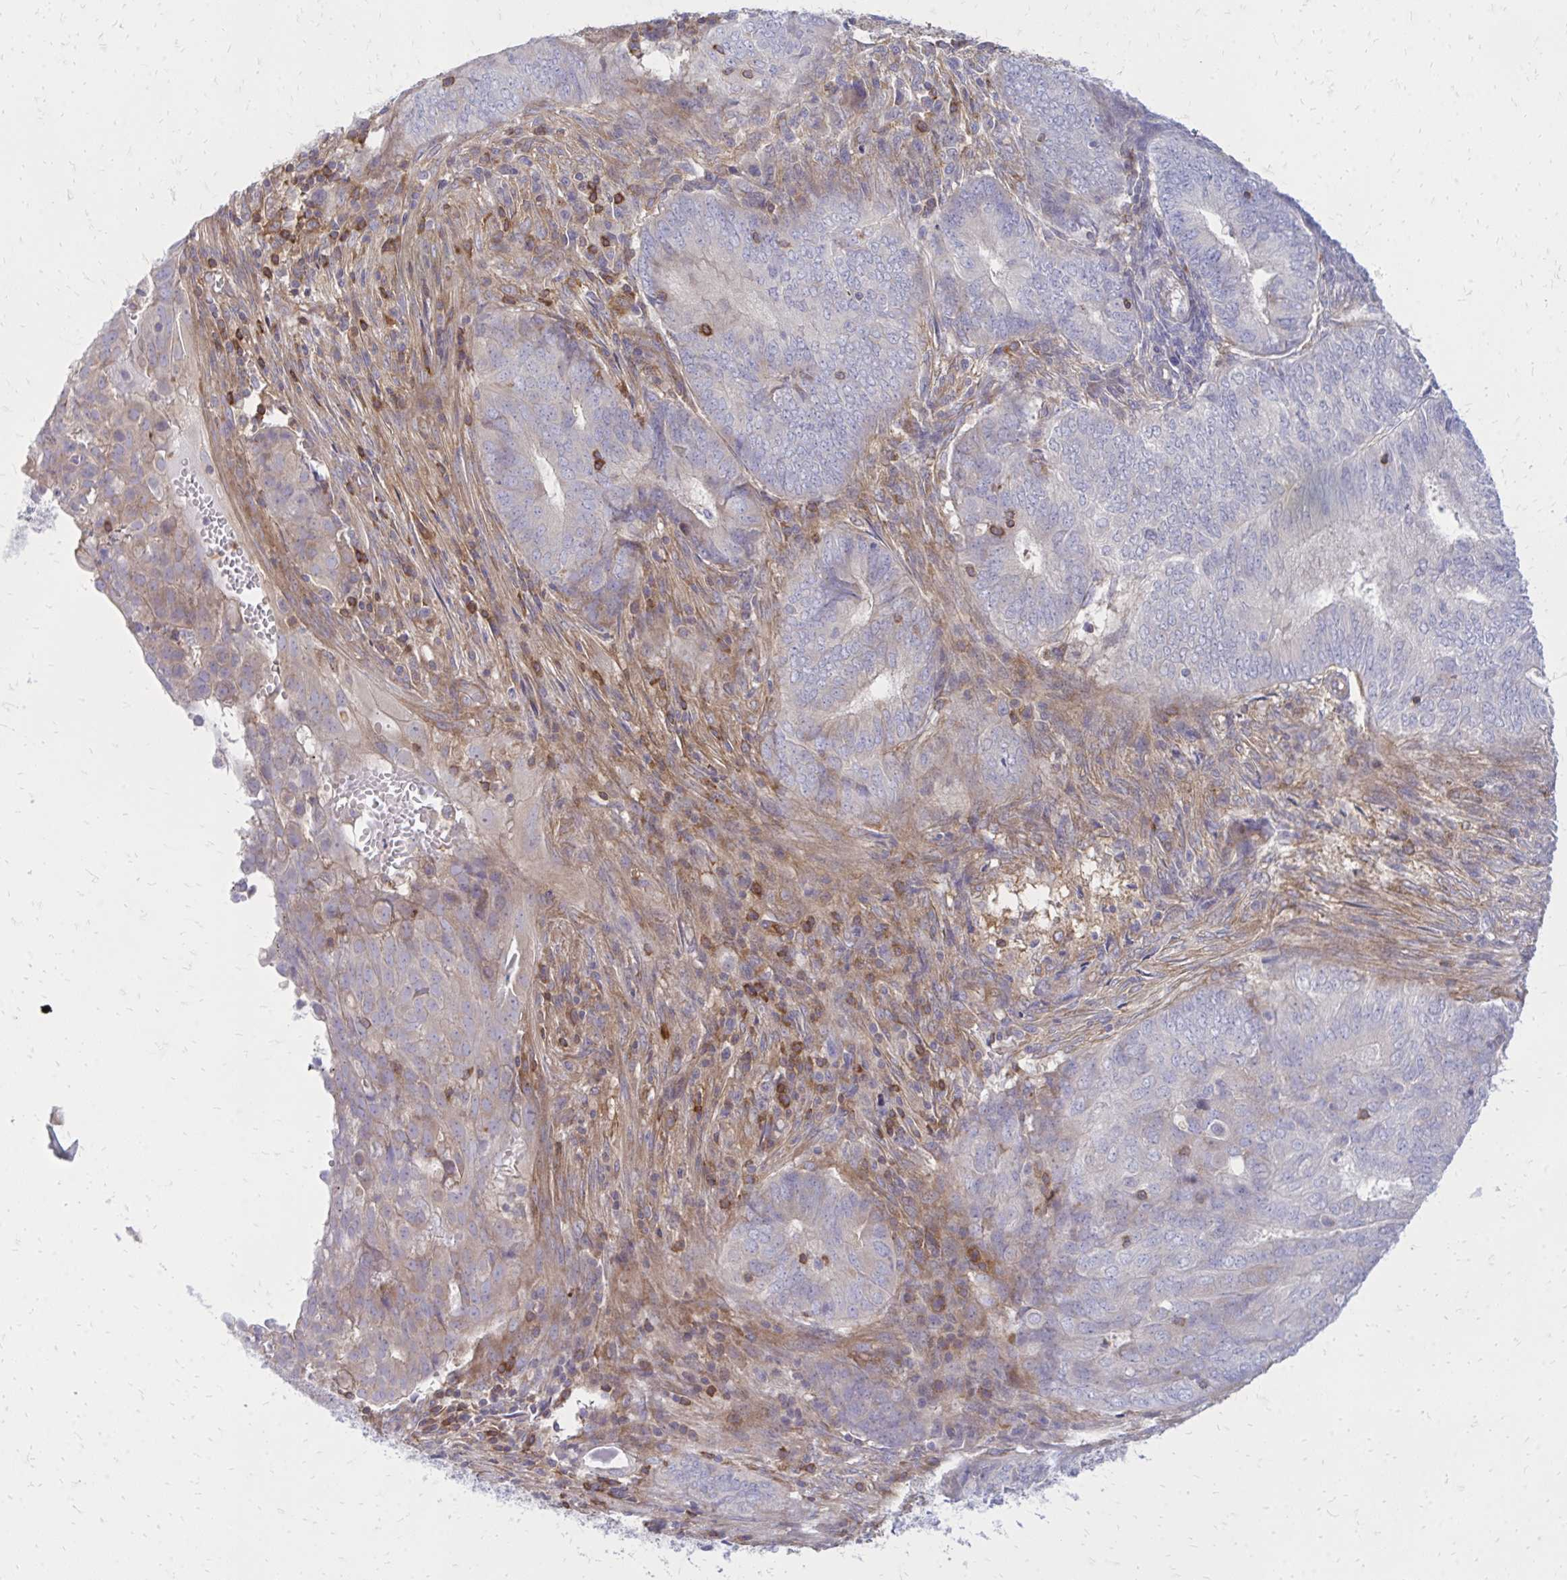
{"staining": {"intensity": "negative", "quantity": "none", "location": "none"}, "tissue": "endometrial cancer", "cell_type": "Tumor cells", "image_type": "cancer", "snomed": [{"axis": "morphology", "description": "Adenocarcinoma, NOS"}, {"axis": "topography", "description": "Endometrium"}], "caption": "Photomicrograph shows no protein expression in tumor cells of endometrial cancer (adenocarcinoma) tissue.", "gene": "ASAP1", "patient": {"sex": "female", "age": 62}}